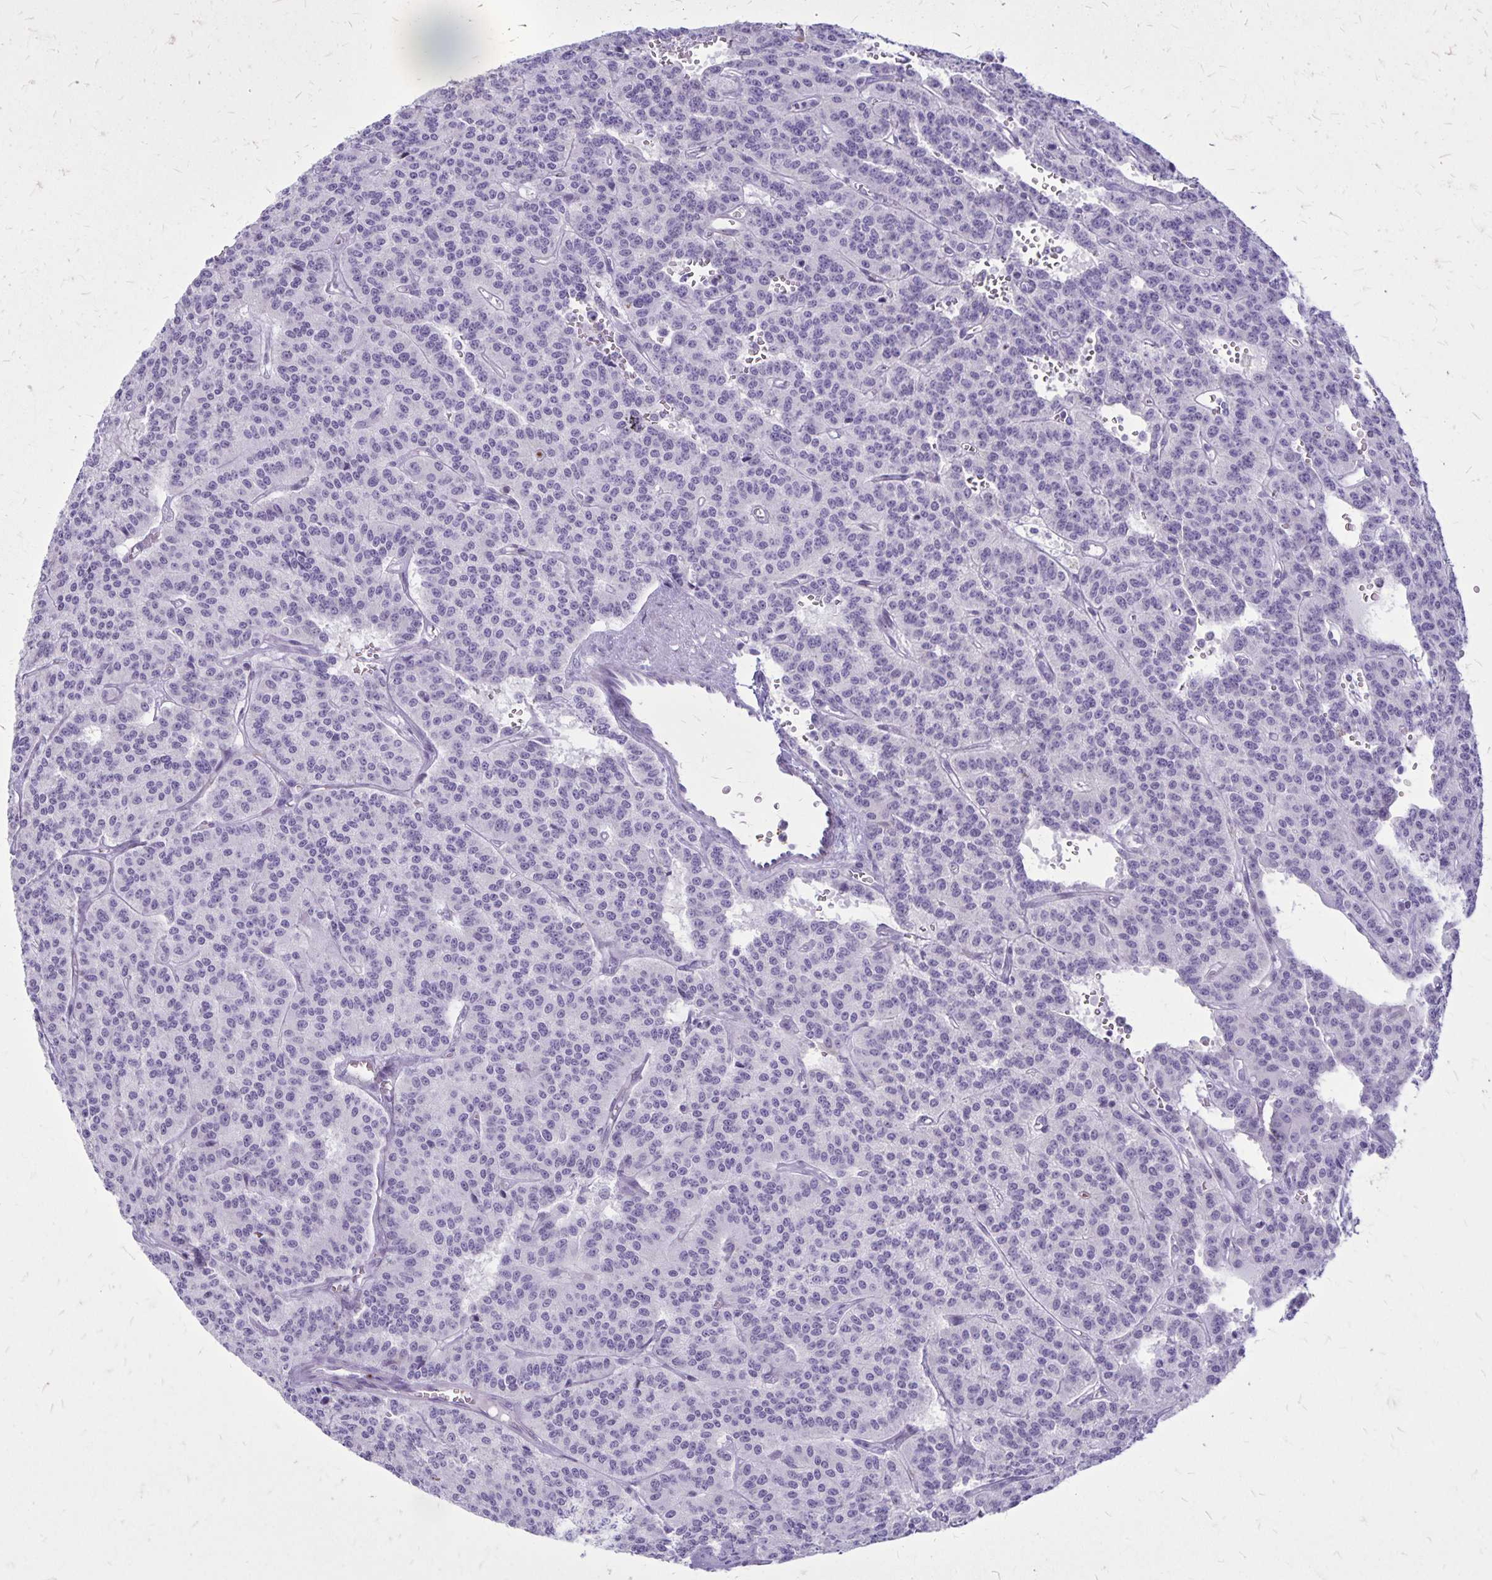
{"staining": {"intensity": "negative", "quantity": "none", "location": "none"}, "tissue": "carcinoid", "cell_type": "Tumor cells", "image_type": "cancer", "snomed": [{"axis": "morphology", "description": "Carcinoid, malignant, NOS"}, {"axis": "topography", "description": "Lung"}], "caption": "Carcinoid (malignant) was stained to show a protein in brown. There is no significant expression in tumor cells. The staining was performed using DAB (3,3'-diaminobenzidine) to visualize the protein expression in brown, while the nuclei were stained in blue with hematoxylin (Magnification: 20x).", "gene": "GP9", "patient": {"sex": "female", "age": 71}}